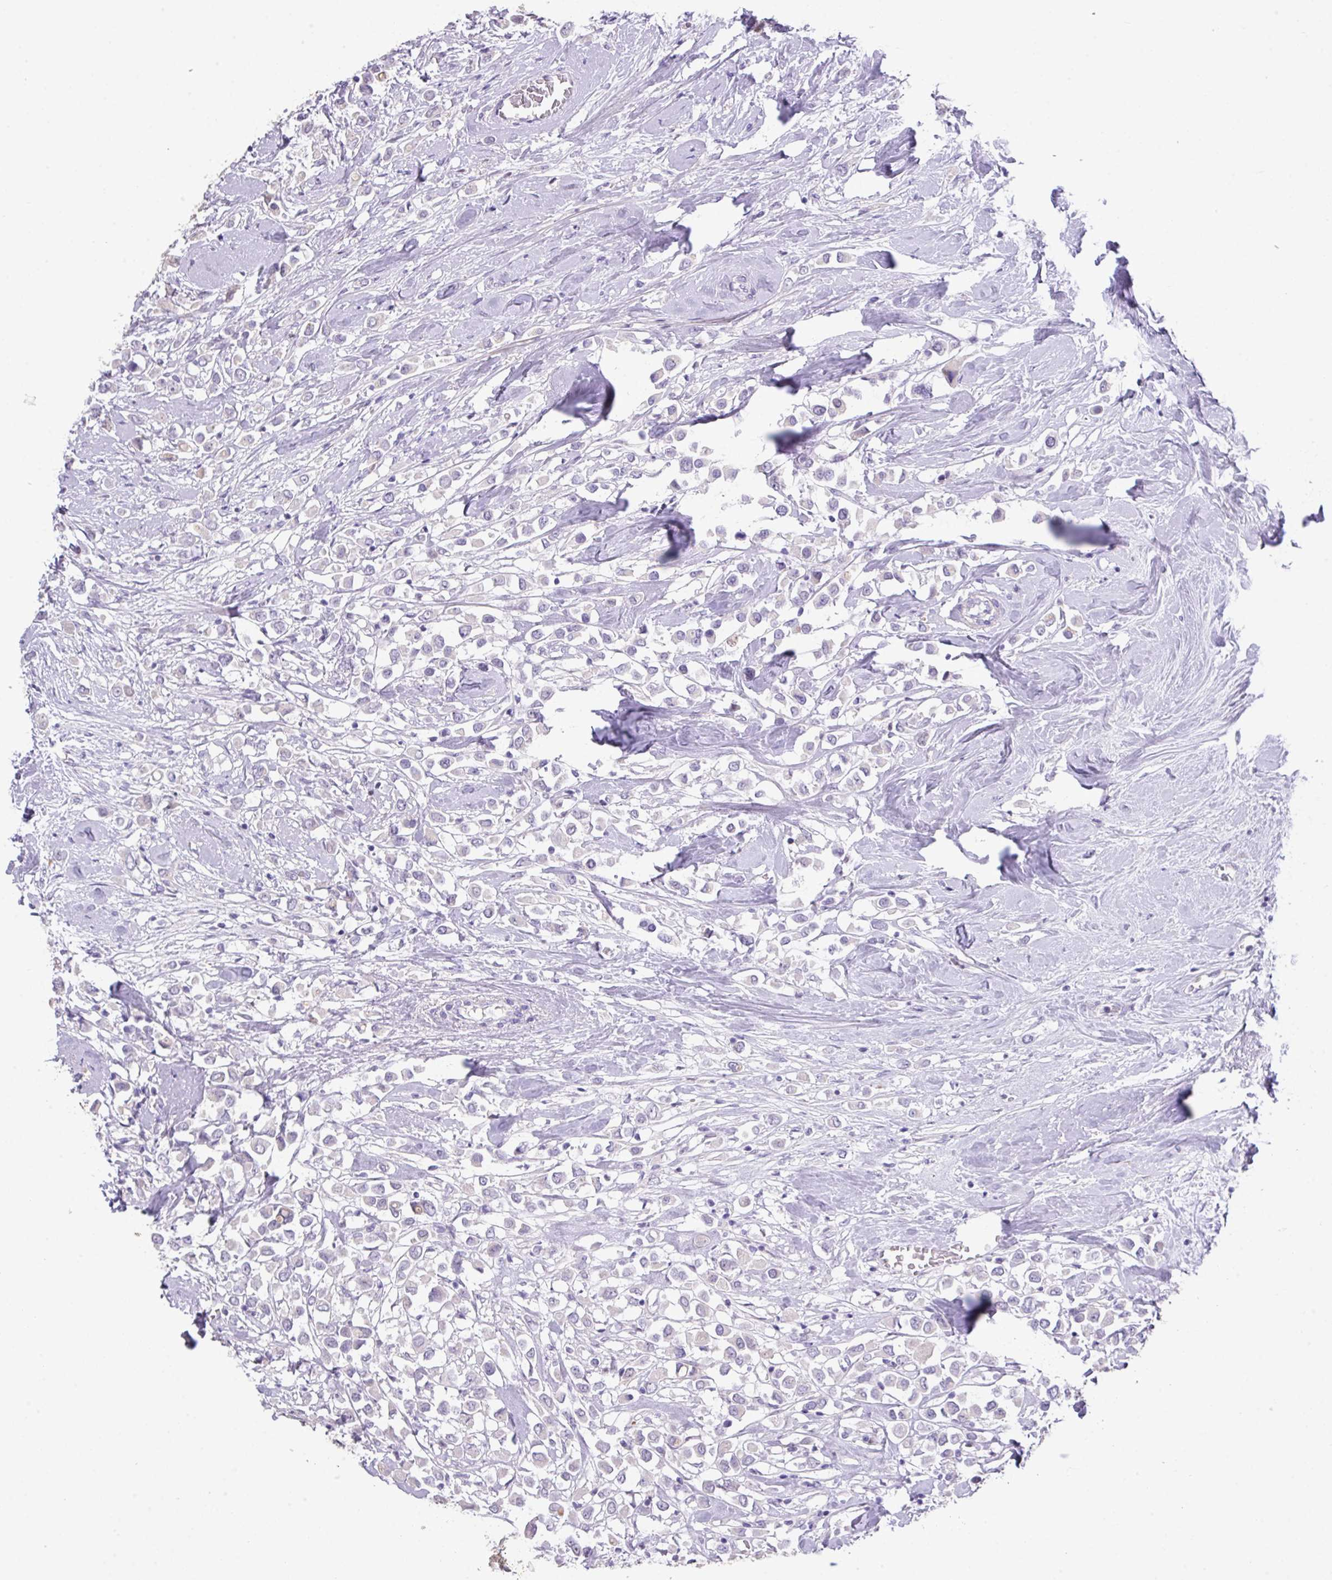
{"staining": {"intensity": "negative", "quantity": "none", "location": "none"}, "tissue": "breast cancer", "cell_type": "Tumor cells", "image_type": "cancer", "snomed": [{"axis": "morphology", "description": "Duct carcinoma"}, {"axis": "topography", "description": "Breast"}], "caption": "An image of human breast cancer is negative for staining in tumor cells. (DAB (3,3'-diaminobenzidine) immunohistochemistry, high magnification).", "gene": "ANKRD13B", "patient": {"sex": "female", "age": 61}}